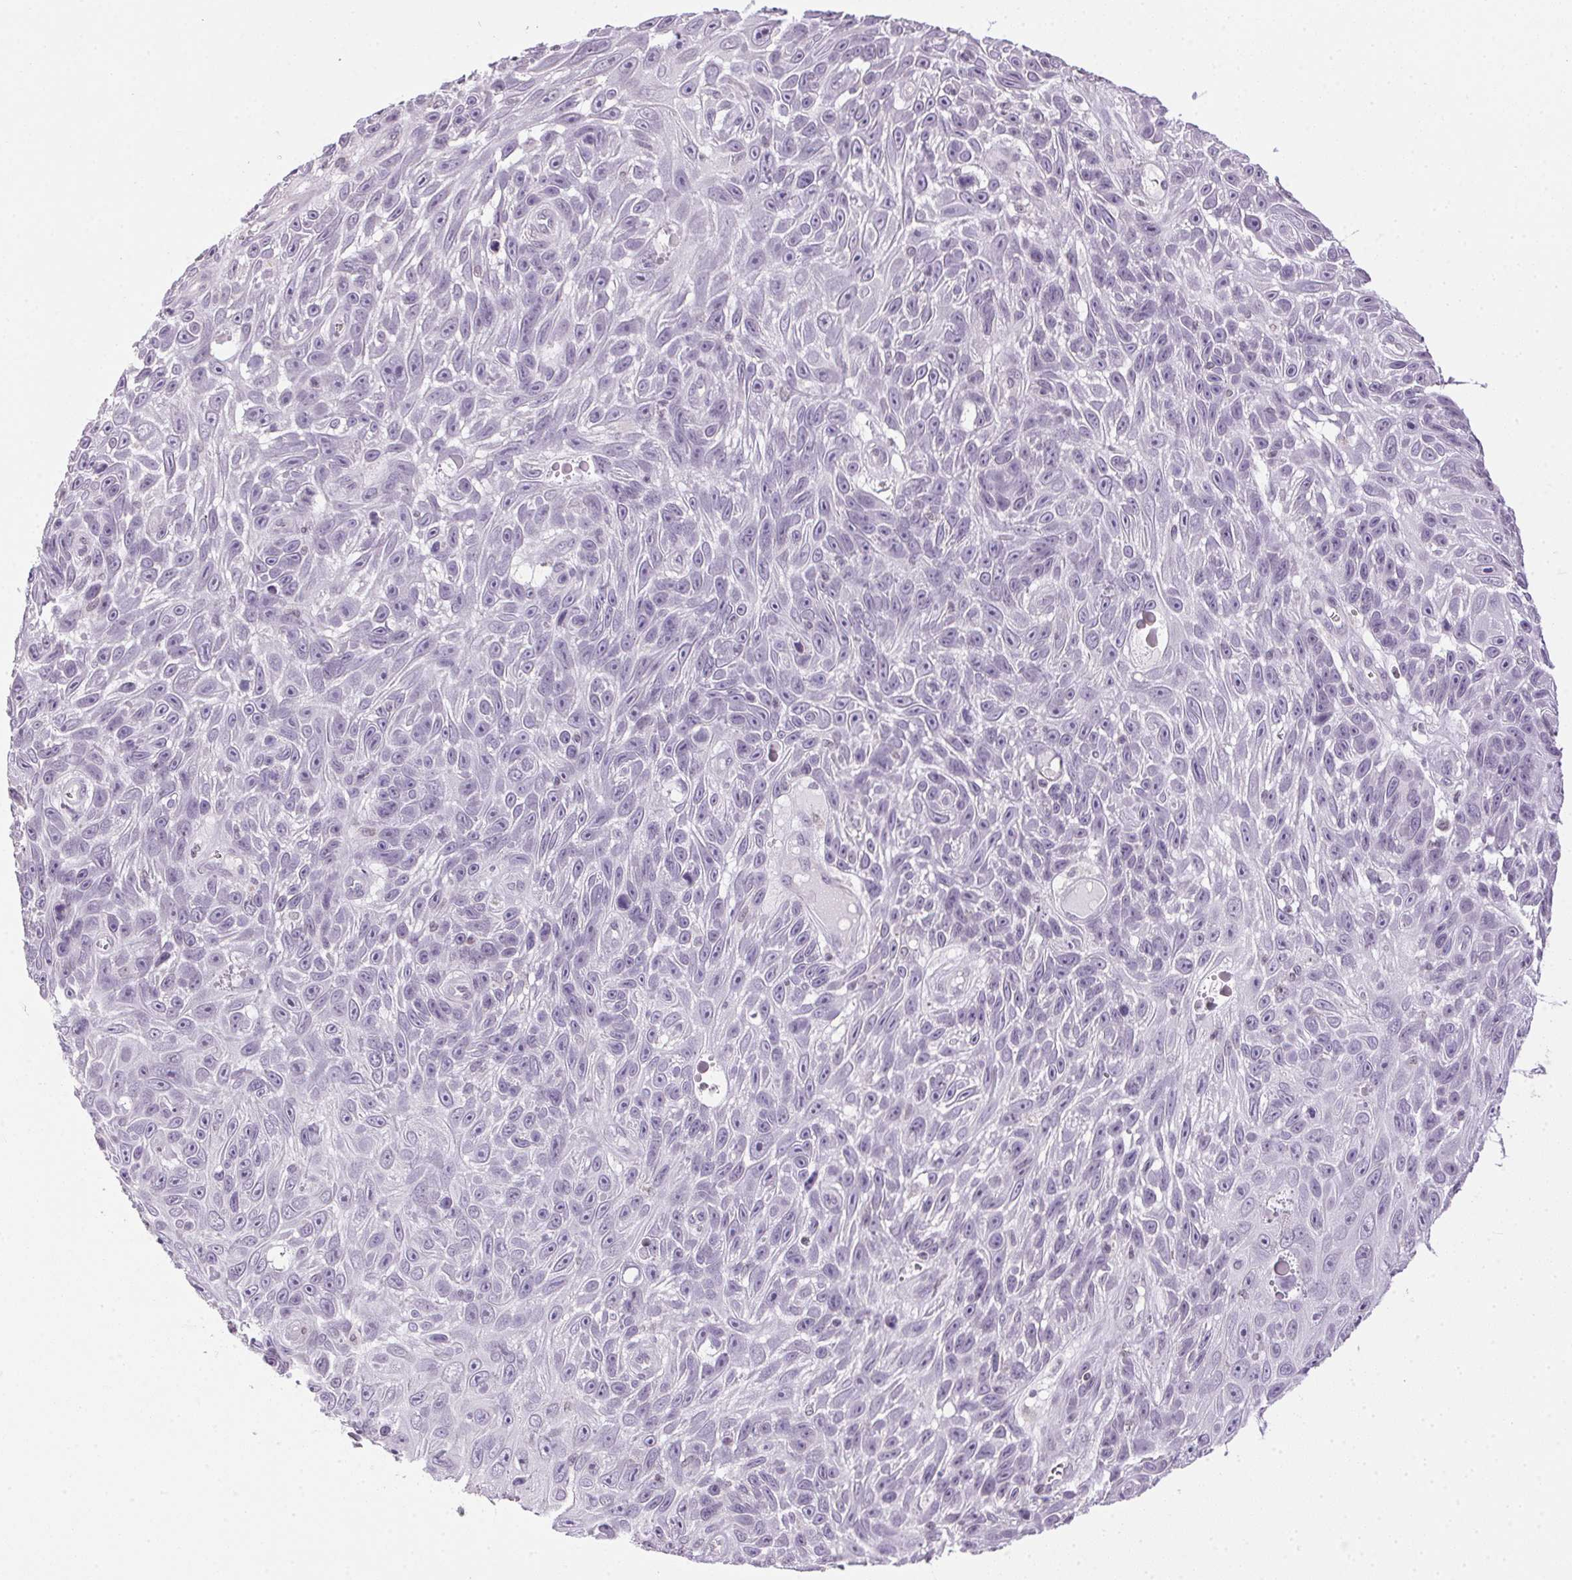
{"staining": {"intensity": "negative", "quantity": "none", "location": "none"}, "tissue": "skin cancer", "cell_type": "Tumor cells", "image_type": "cancer", "snomed": [{"axis": "morphology", "description": "Squamous cell carcinoma, NOS"}, {"axis": "topography", "description": "Skin"}], "caption": "Human squamous cell carcinoma (skin) stained for a protein using immunohistochemistry (IHC) demonstrates no expression in tumor cells.", "gene": "PRL", "patient": {"sex": "male", "age": 82}}